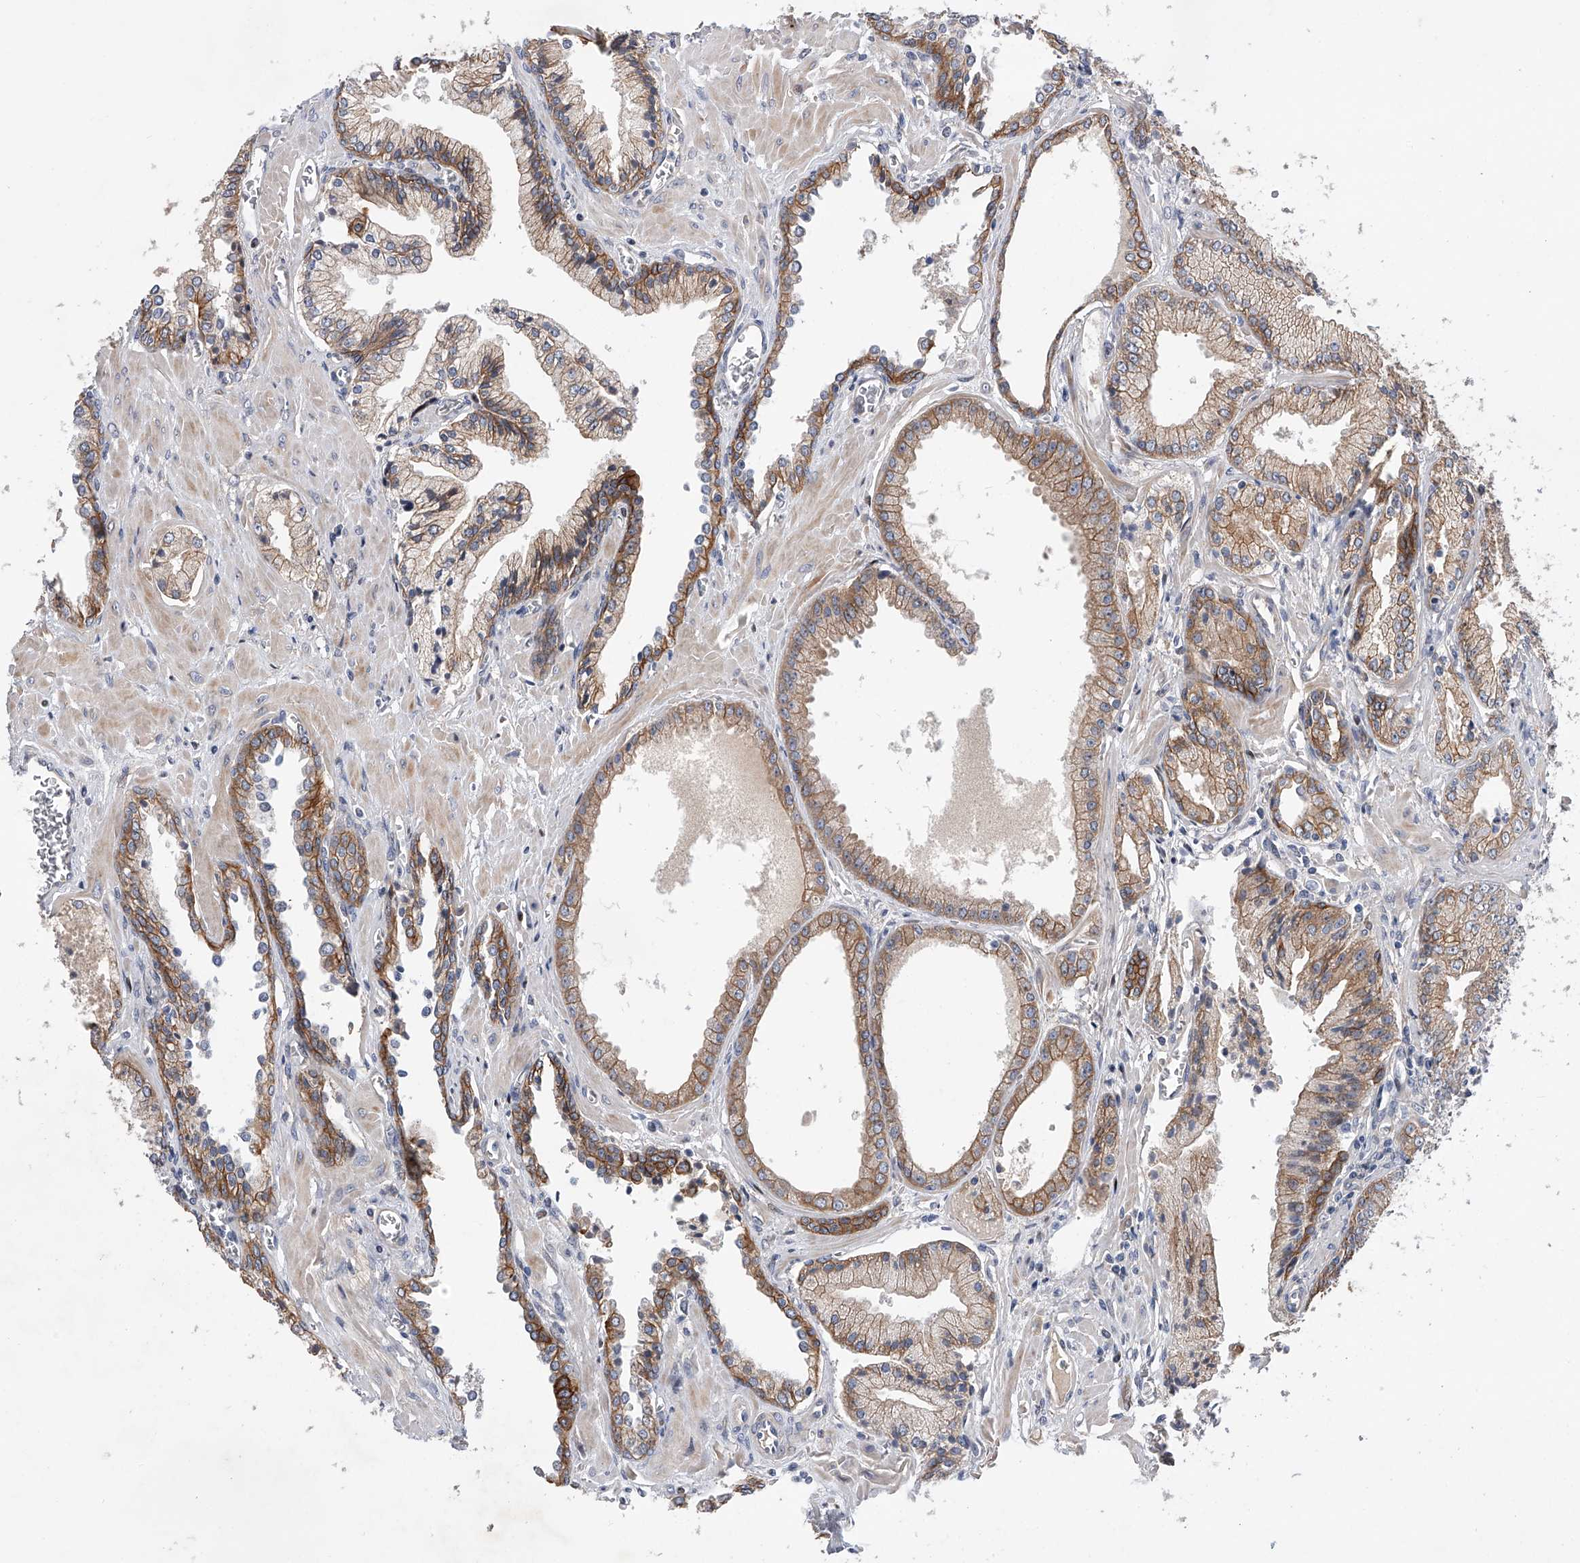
{"staining": {"intensity": "strong", "quantity": "<25%", "location": "cytoplasmic/membranous"}, "tissue": "prostate cancer", "cell_type": "Tumor cells", "image_type": "cancer", "snomed": [{"axis": "morphology", "description": "Adenocarcinoma, Low grade"}, {"axis": "topography", "description": "Prostate"}], "caption": "IHC histopathology image of human prostate cancer stained for a protein (brown), which exhibits medium levels of strong cytoplasmic/membranous positivity in about <25% of tumor cells.", "gene": "CDH12", "patient": {"sex": "male", "age": 67}}